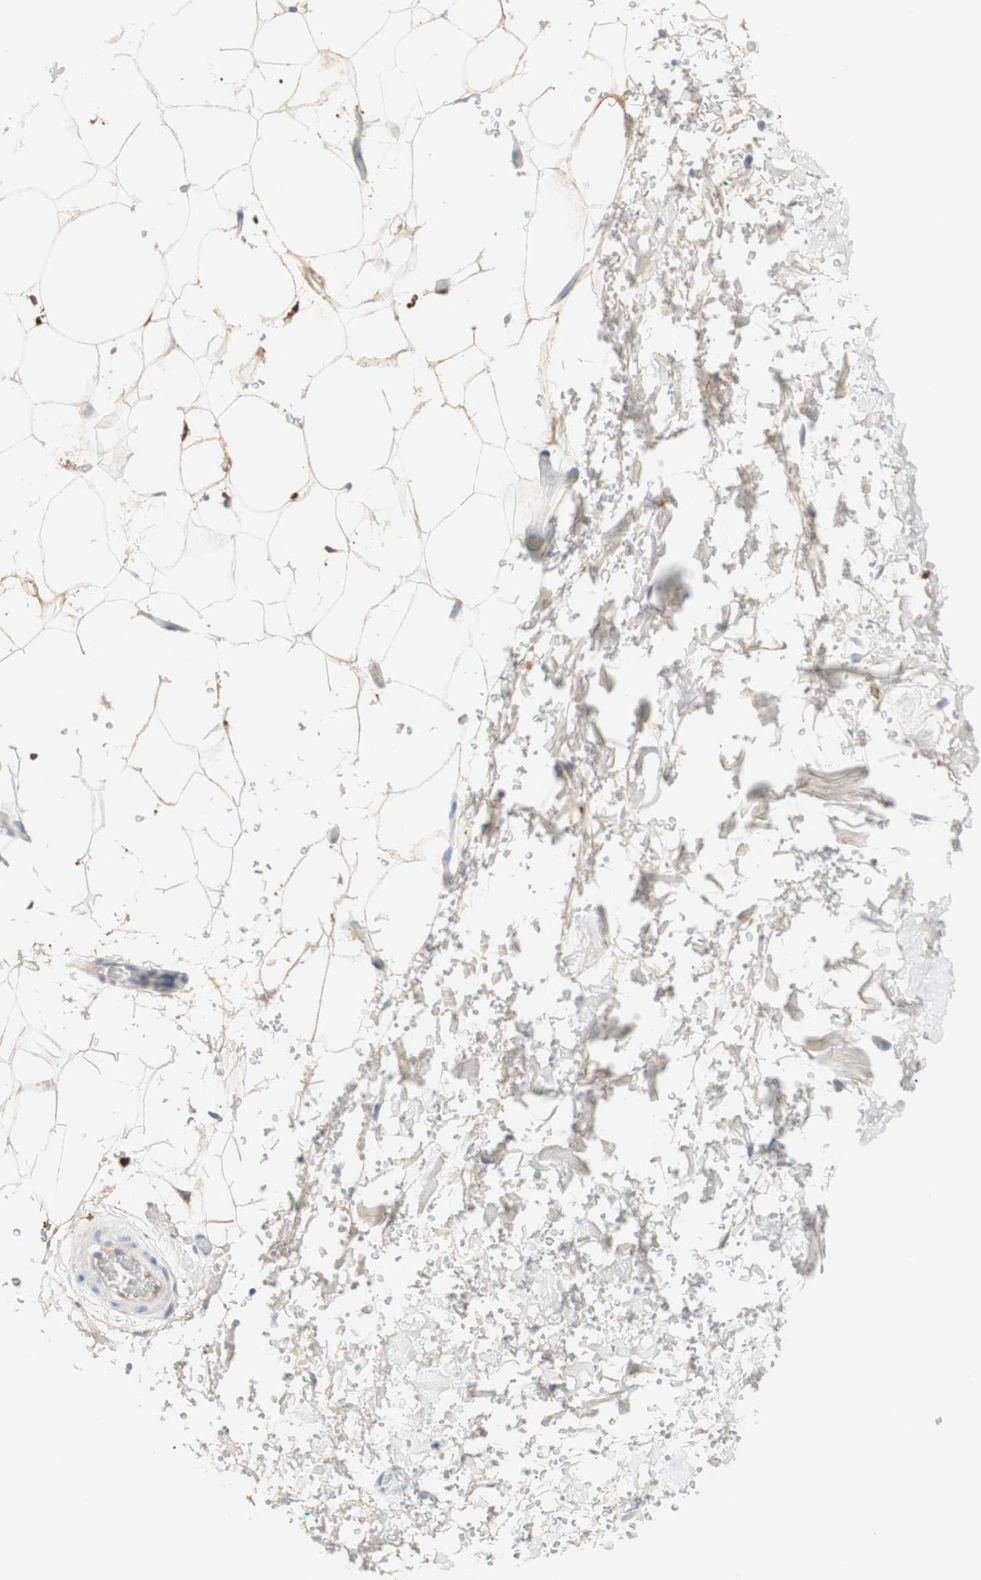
{"staining": {"intensity": "weak", "quantity": "25%-75%", "location": "cytoplasmic/membranous"}, "tissue": "adipose tissue", "cell_type": "Adipocytes", "image_type": "normal", "snomed": [{"axis": "morphology", "description": "Normal tissue, NOS"}, {"axis": "topography", "description": "Soft tissue"}], "caption": "IHC image of unremarkable human adipose tissue stained for a protein (brown), which demonstrates low levels of weak cytoplasmic/membranous staining in about 25%-75% of adipocytes.", "gene": "FCGRT", "patient": {"sex": "male", "age": 72}}